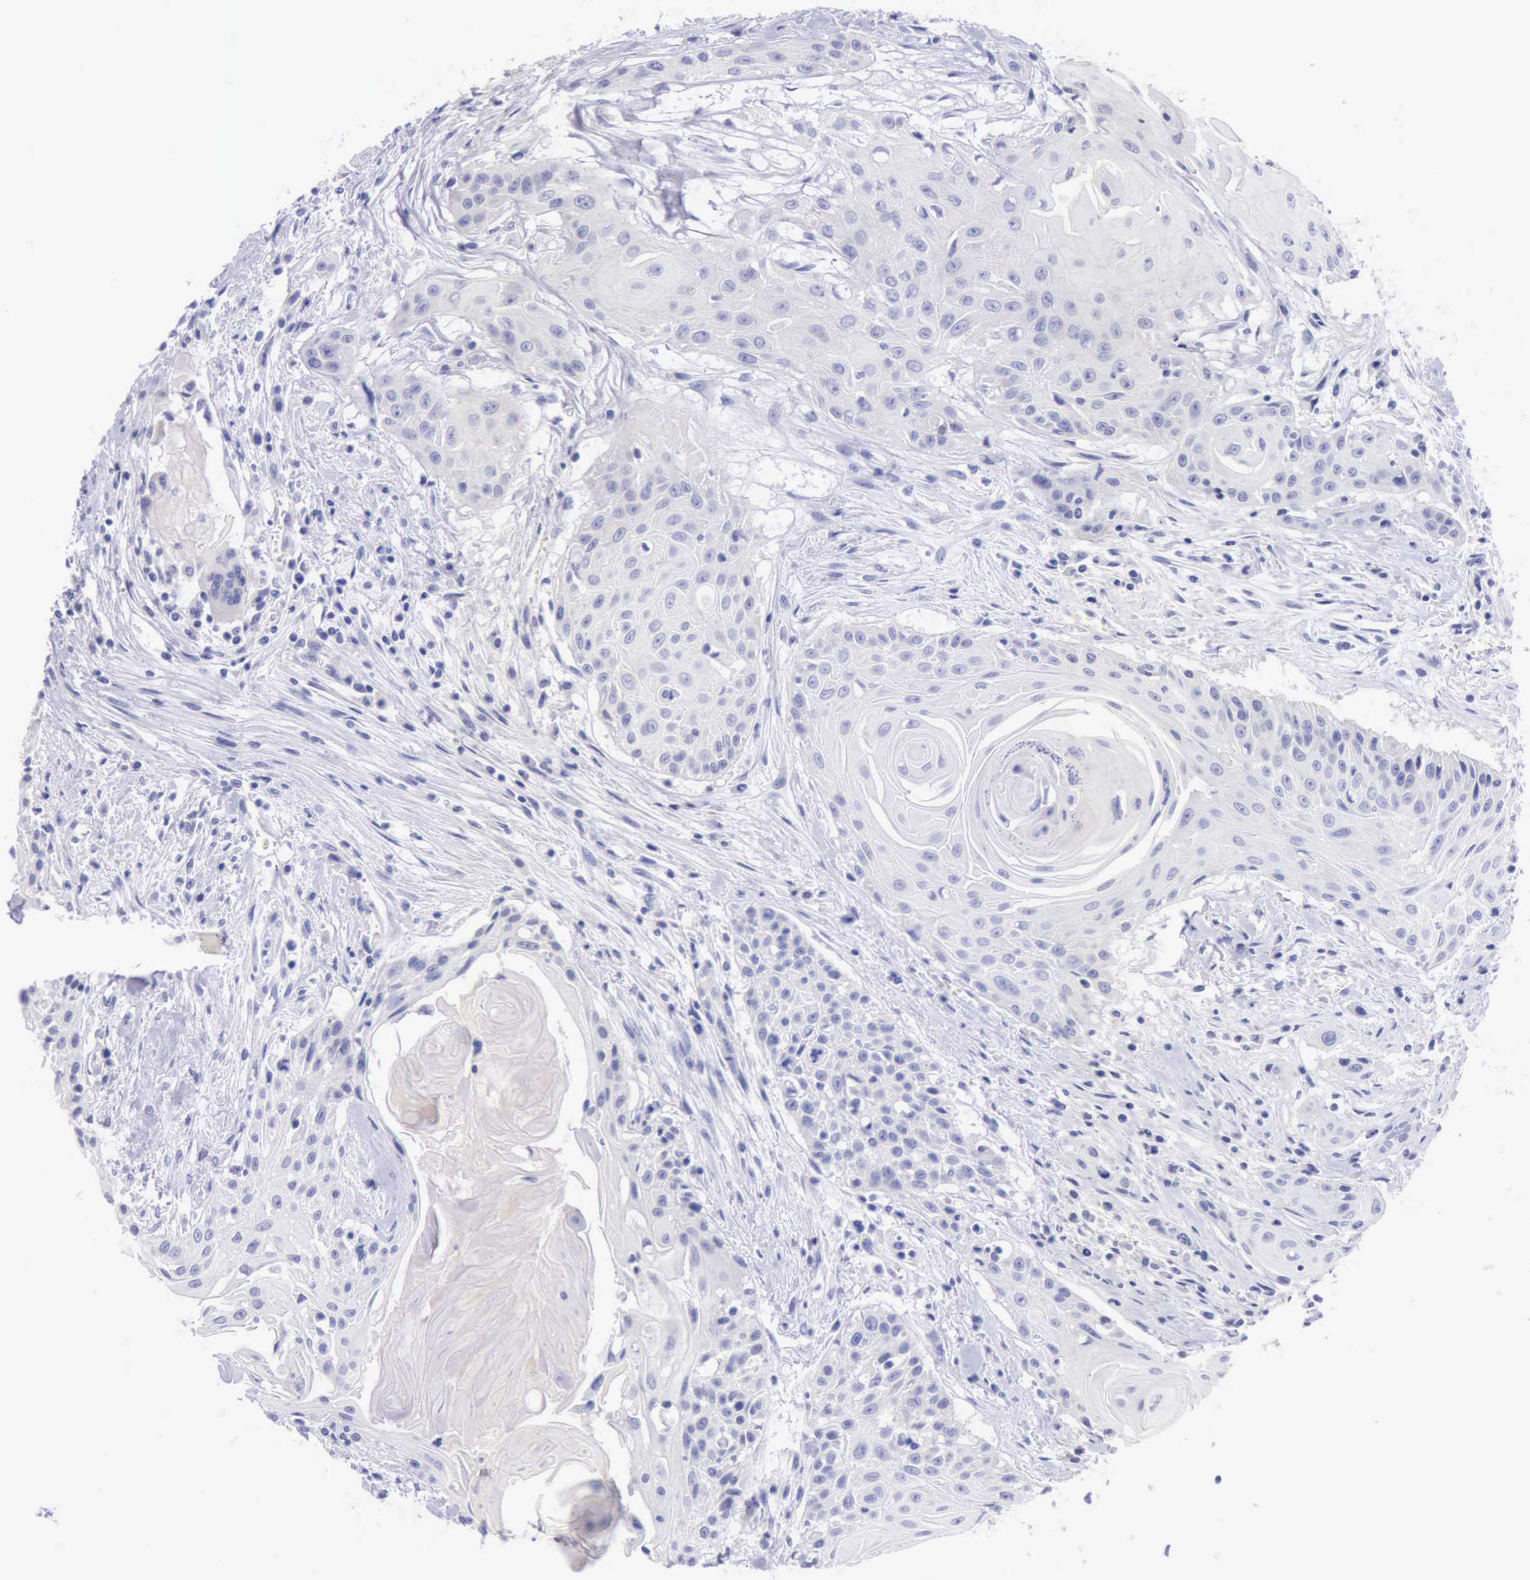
{"staining": {"intensity": "negative", "quantity": "none", "location": "none"}, "tissue": "head and neck cancer", "cell_type": "Tumor cells", "image_type": "cancer", "snomed": [{"axis": "morphology", "description": "Squamous cell carcinoma, NOS"}, {"axis": "morphology", "description": "Squamous cell carcinoma, metastatic, NOS"}, {"axis": "topography", "description": "Lymph node"}, {"axis": "topography", "description": "Salivary gland"}, {"axis": "topography", "description": "Head-Neck"}], "caption": "IHC photomicrograph of neoplastic tissue: human head and neck cancer (metastatic squamous cell carcinoma) stained with DAB displays no significant protein staining in tumor cells.", "gene": "LRFN5", "patient": {"sex": "female", "age": 74}}